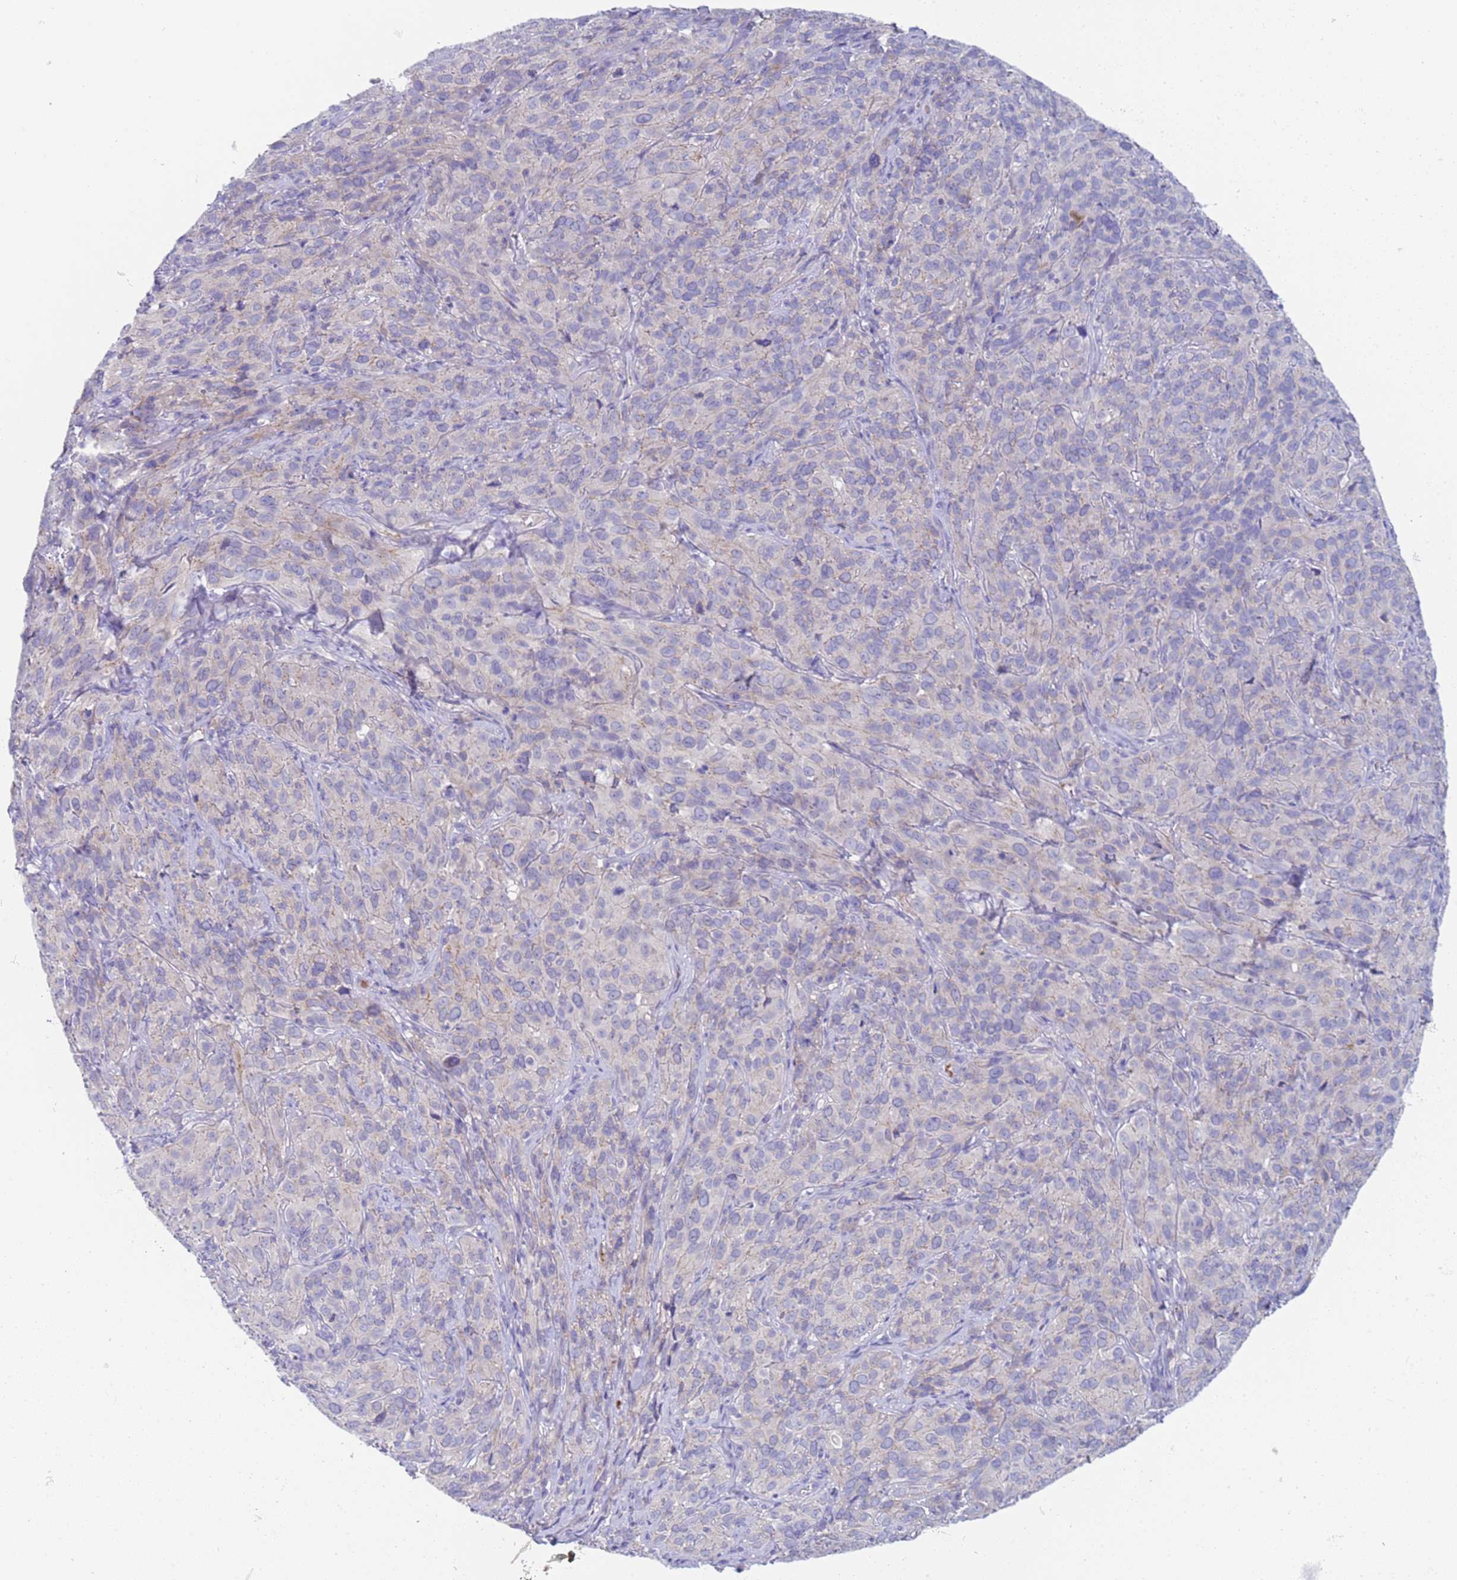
{"staining": {"intensity": "negative", "quantity": "none", "location": "none"}, "tissue": "cervical cancer", "cell_type": "Tumor cells", "image_type": "cancer", "snomed": [{"axis": "morphology", "description": "Squamous cell carcinoma, NOS"}, {"axis": "topography", "description": "Cervix"}], "caption": "Immunohistochemistry (IHC) of cervical squamous cell carcinoma reveals no expression in tumor cells. (Stains: DAB (3,3'-diaminobenzidine) immunohistochemistry (IHC) with hematoxylin counter stain, Microscopy: brightfield microscopy at high magnification).", "gene": "C4orf46", "patient": {"sex": "female", "age": 51}}